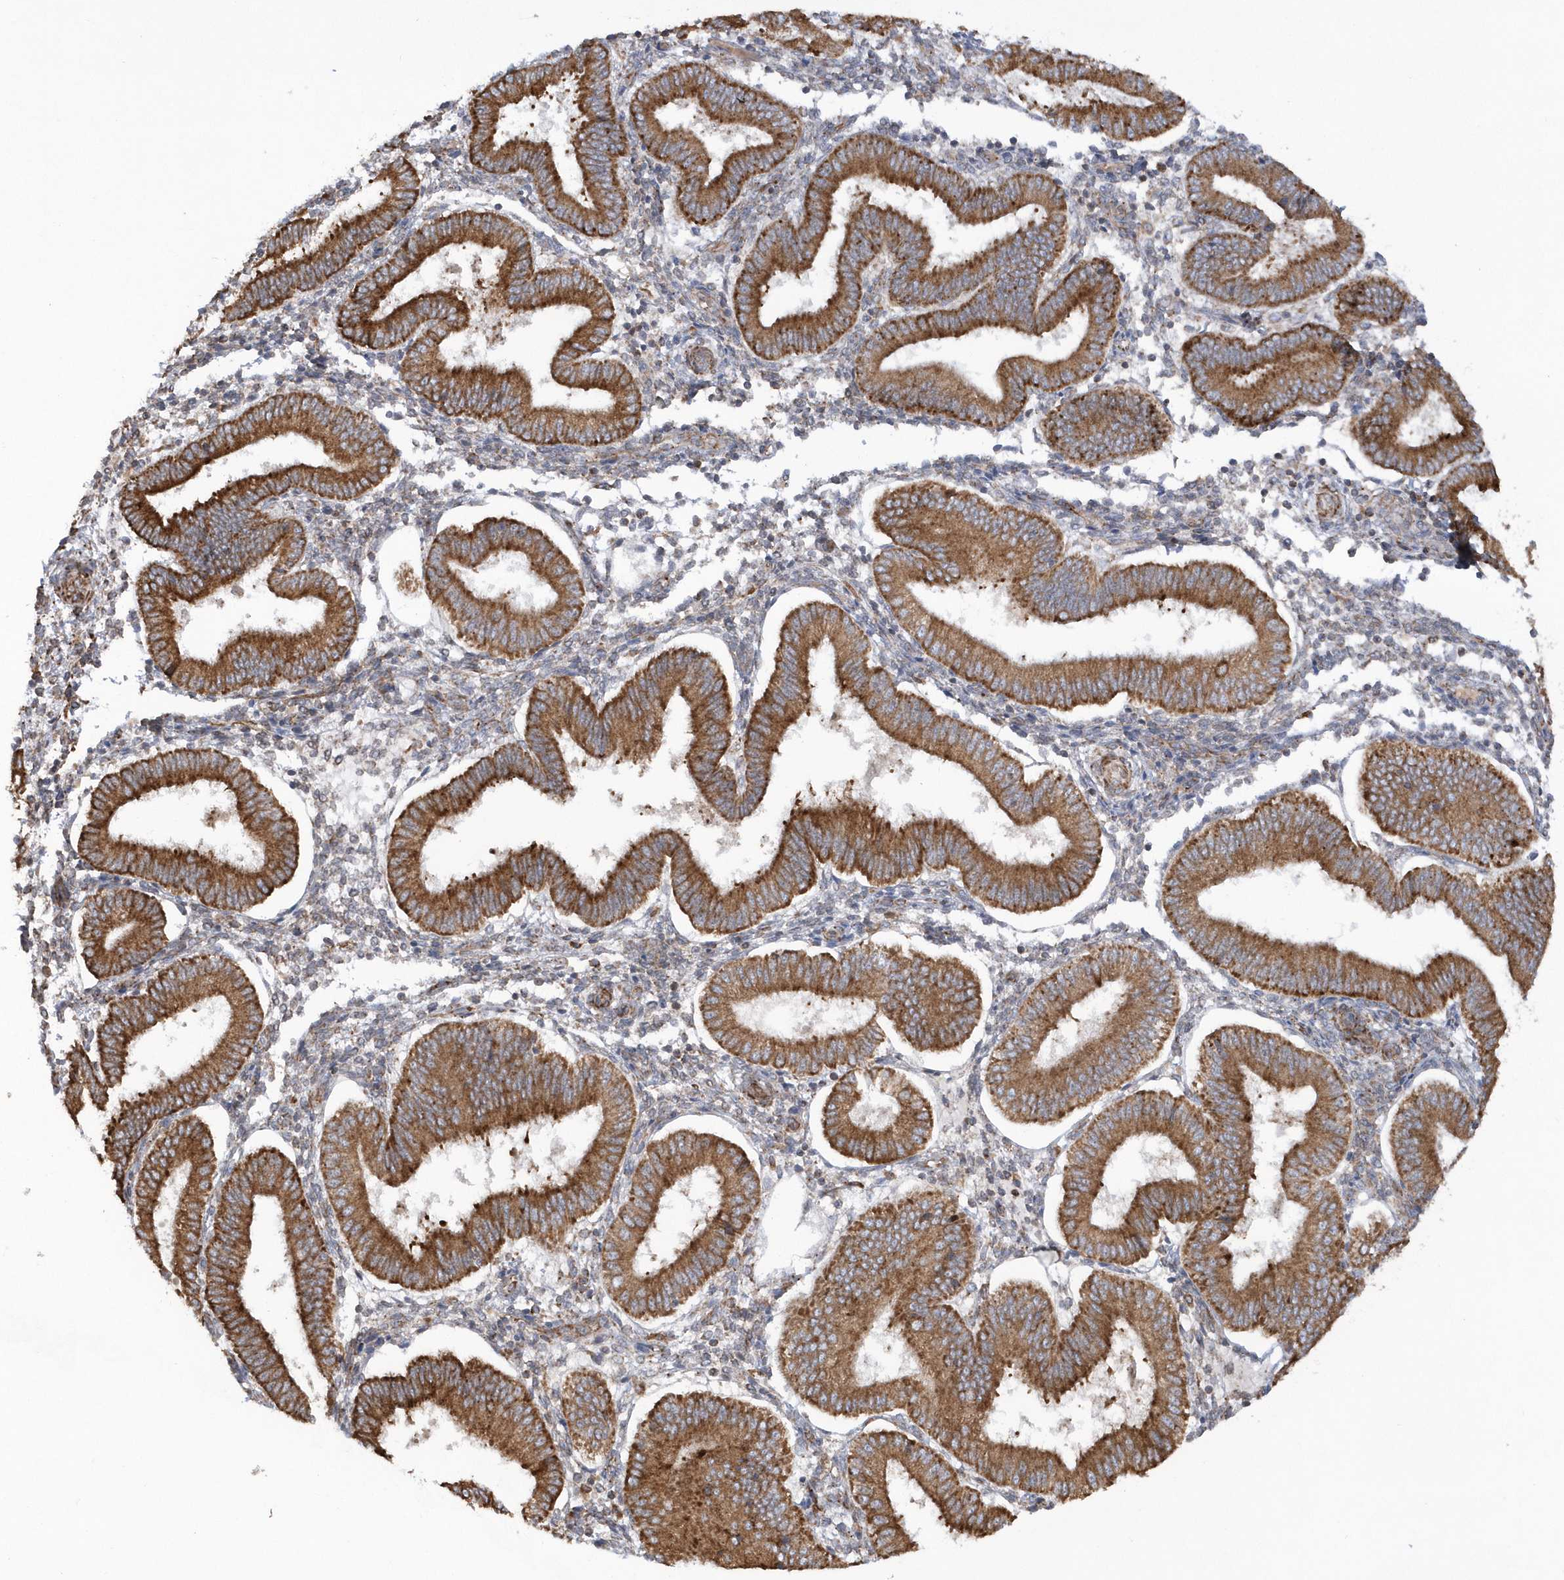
{"staining": {"intensity": "moderate", "quantity": "<25%", "location": "cytoplasmic/membranous"}, "tissue": "endometrium", "cell_type": "Cells in endometrial stroma", "image_type": "normal", "snomed": [{"axis": "morphology", "description": "Normal tissue, NOS"}, {"axis": "topography", "description": "Endometrium"}], "caption": "DAB (3,3'-diaminobenzidine) immunohistochemical staining of benign human endometrium shows moderate cytoplasmic/membranous protein staining in approximately <25% of cells in endometrial stroma.", "gene": "SH3BP2", "patient": {"sex": "female", "age": 39}}